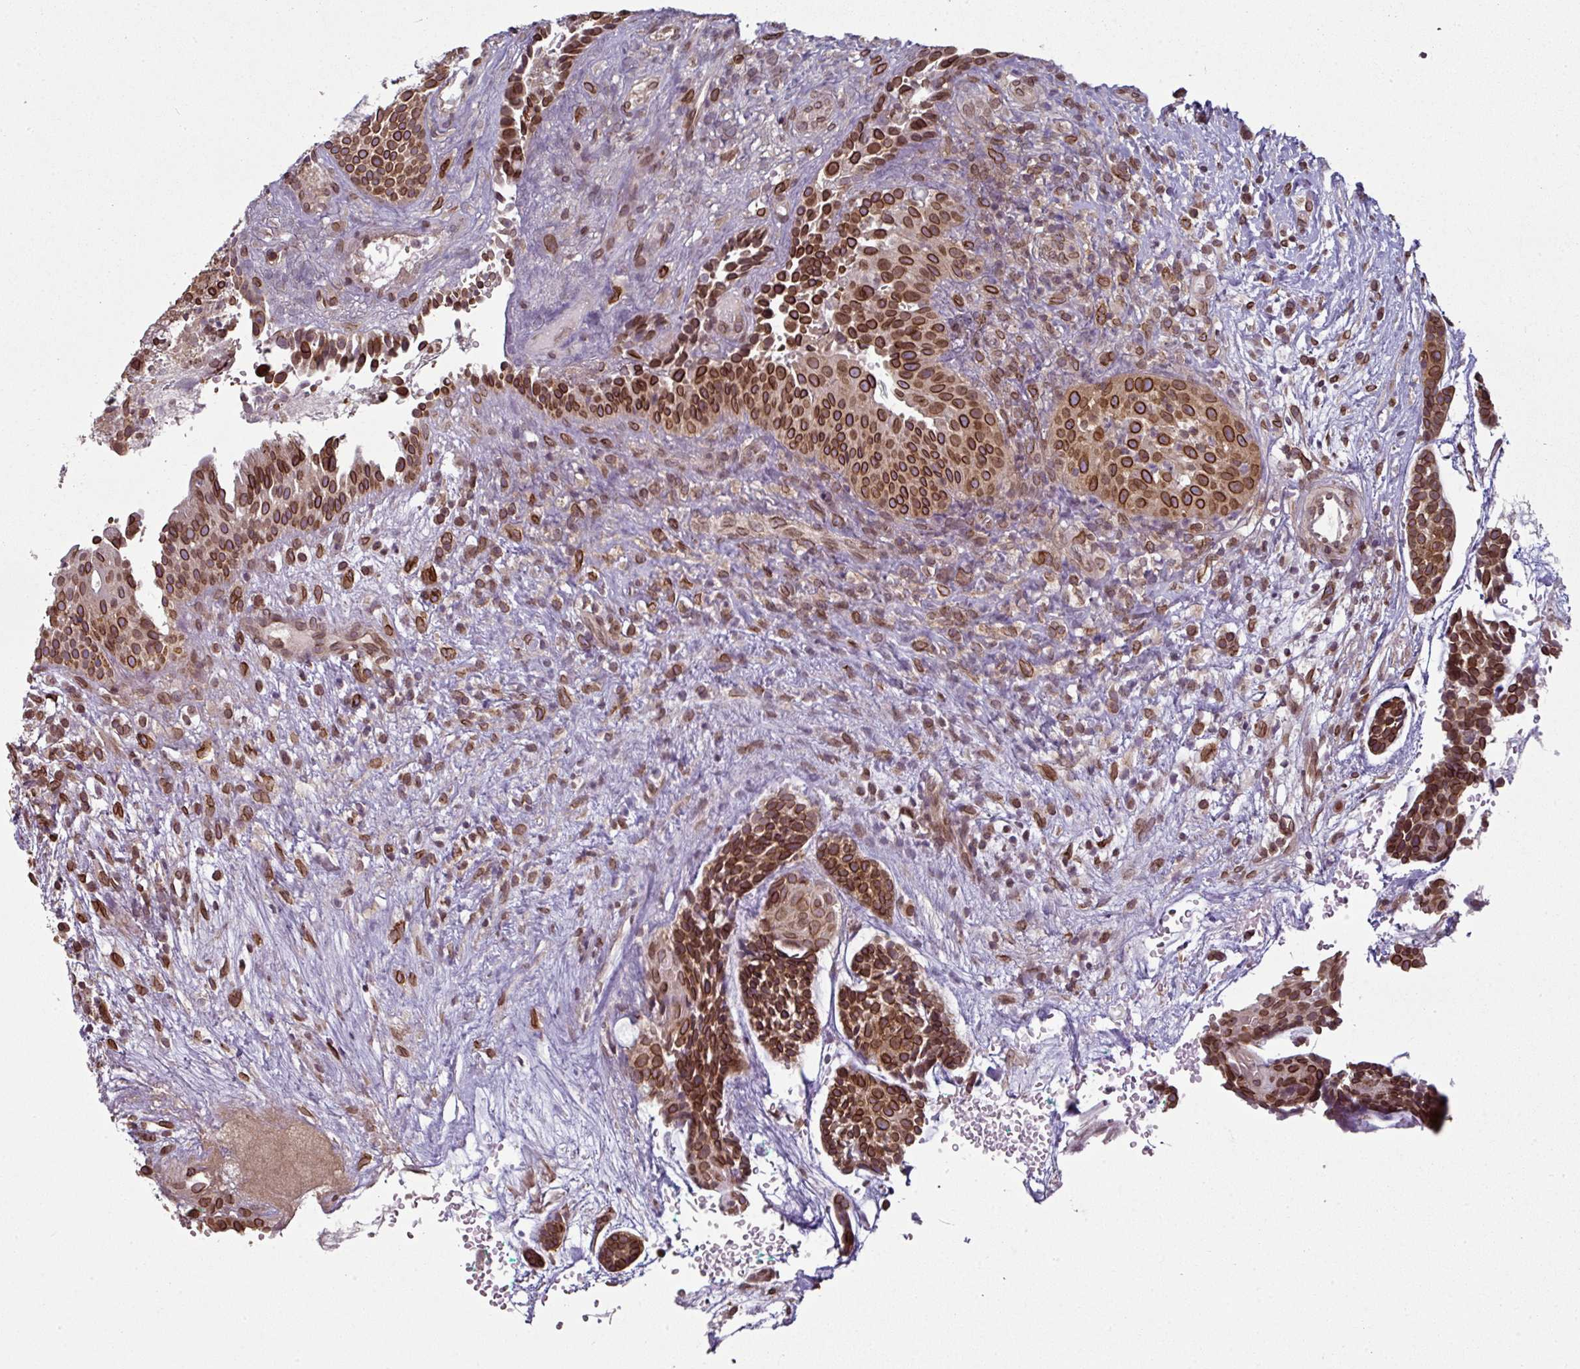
{"staining": {"intensity": "strong", "quantity": ">75%", "location": "cytoplasmic/membranous,nuclear"}, "tissue": "head and neck cancer", "cell_type": "Tumor cells", "image_type": "cancer", "snomed": [{"axis": "morphology", "description": "Adenocarcinoma, NOS"}, {"axis": "topography", "description": "Subcutis"}, {"axis": "topography", "description": "Head-Neck"}], "caption": "Protein analysis of head and neck cancer tissue reveals strong cytoplasmic/membranous and nuclear positivity in approximately >75% of tumor cells.", "gene": "RANGAP1", "patient": {"sex": "female", "age": 73}}